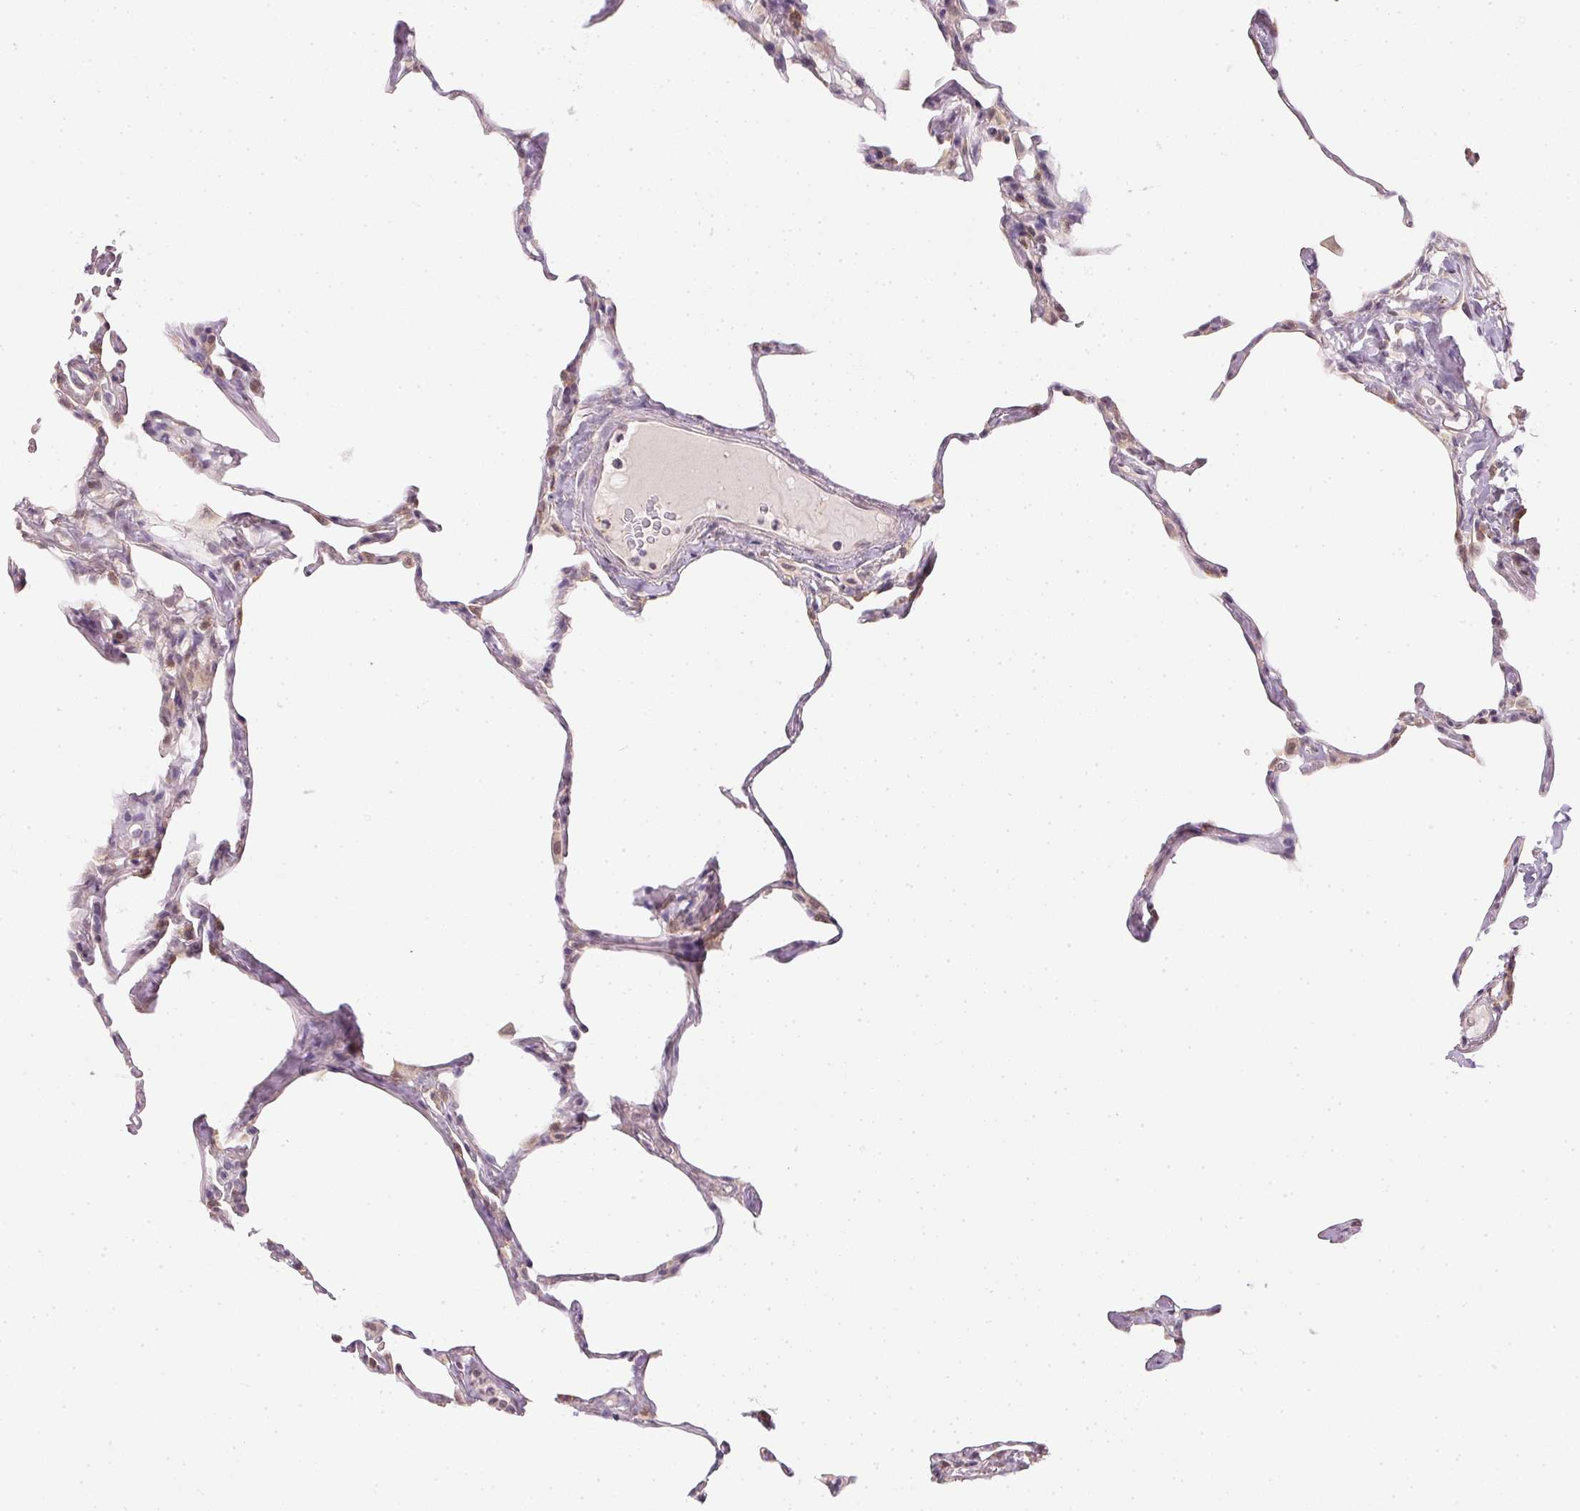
{"staining": {"intensity": "negative", "quantity": "none", "location": "none"}, "tissue": "lung", "cell_type": "Alveolar cells", "image_type": "normal", "snomed": [{"axis": "morphology", "description": "Normal tissue, NOS"}, {"axis": "topography", "description": "Lung"}], "caption": "This histopathology image is of benign lung stained with immunohistochemistry to label a protein in brown with the nuclei are counter-stained blue. There is no positivity in alveolar cells.", "gene": "TTC23L", "patient": {"sex": "male", "age": 65}}